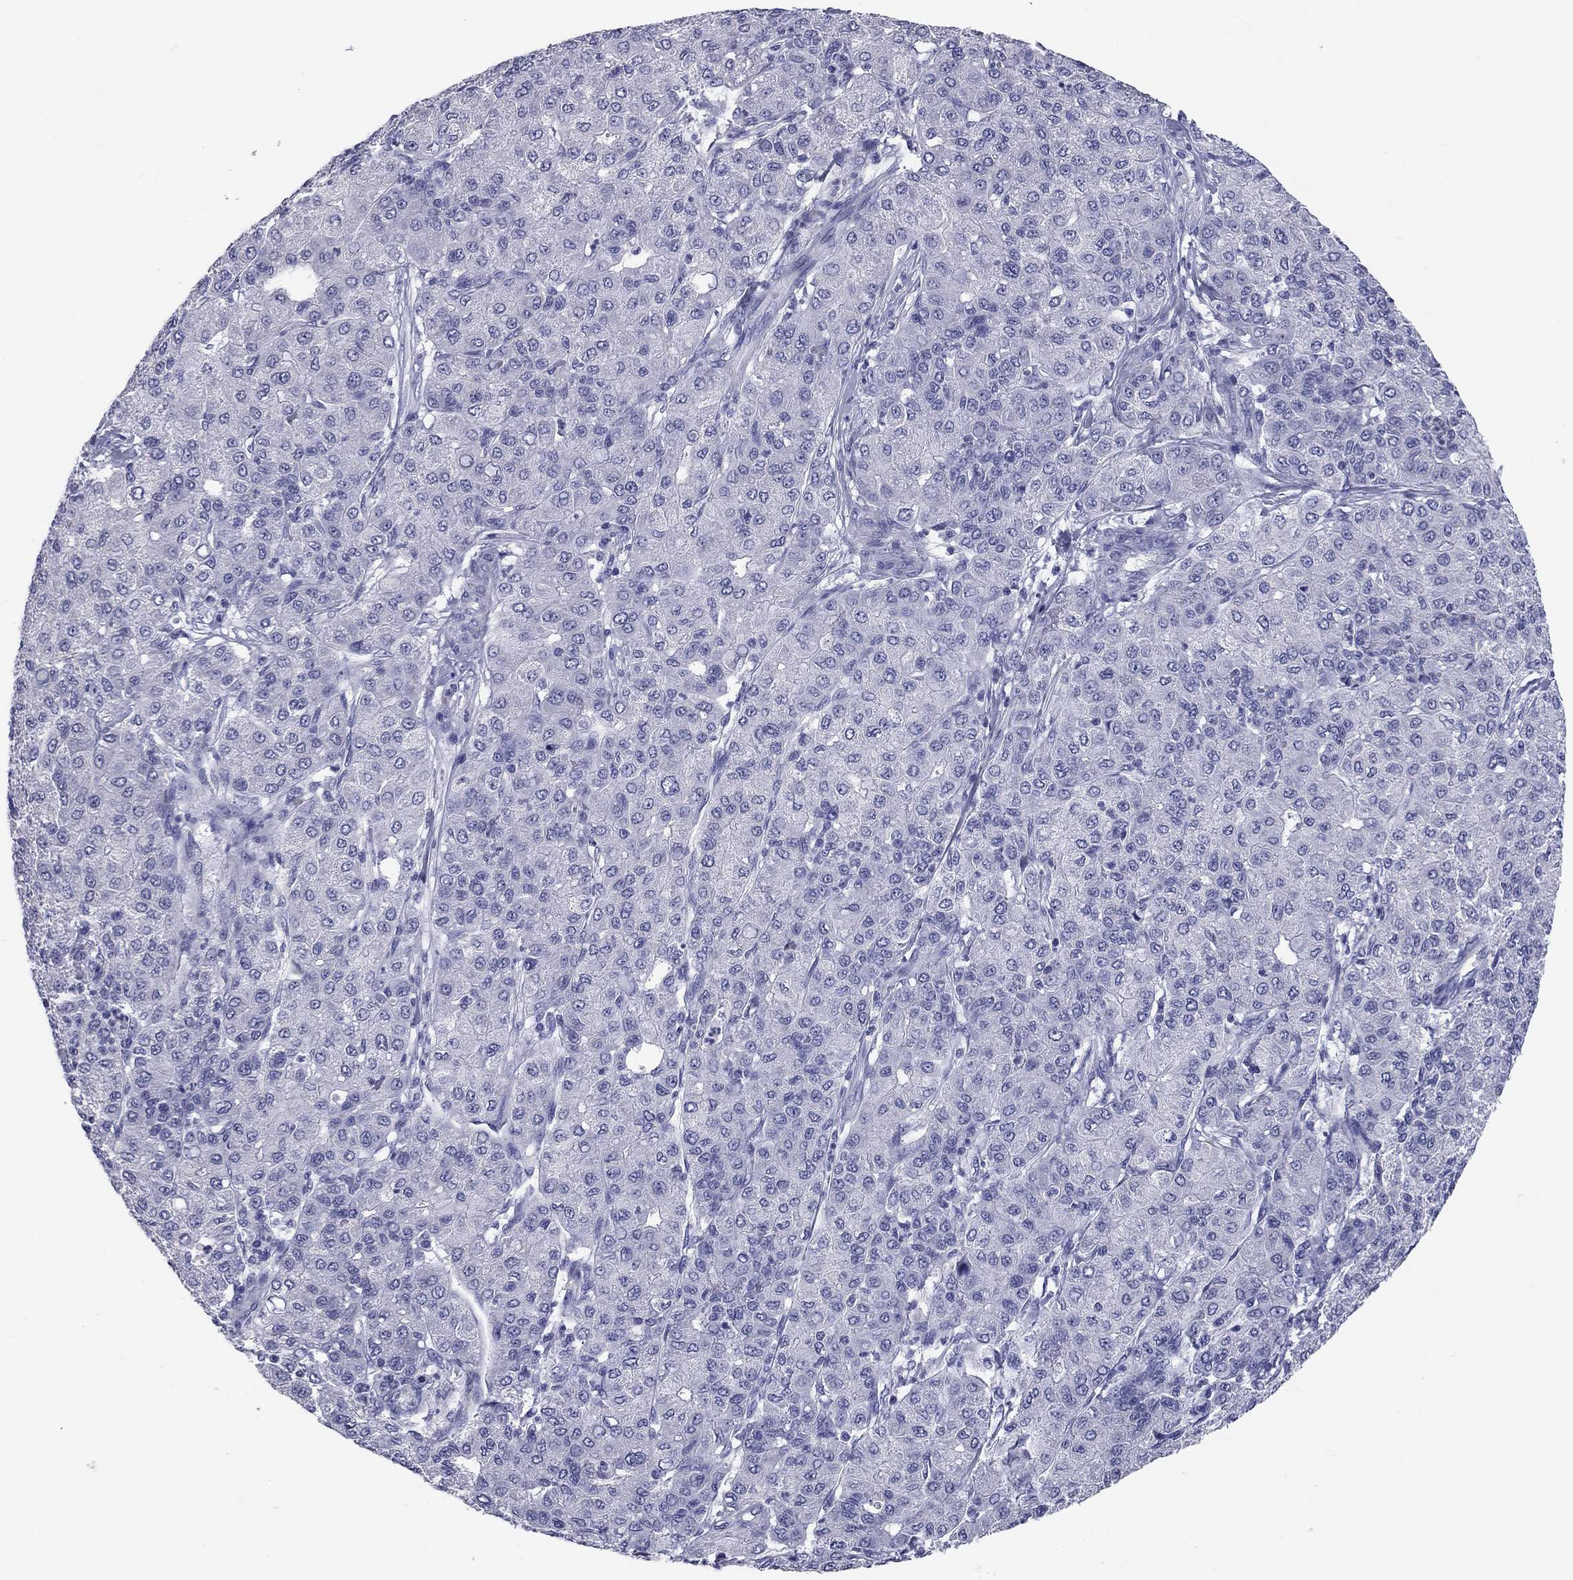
{"staining": {"intensity": "negative", "quantity": "none", "location": "none"}, "tissue": "liver cancer", "cell_type": "Tumor cells", "image_type": "cancer", "snomed": [{"axis": "morphology", "description": "Carcinoma, Hepatocellular, NOS"}, {"axis": "topography", "description": "Liver"}], "caption": "IHC of hepatocellular carcinoma (liver) exhibits no positivity in tumor cells.", "gene": "KCNH1", "patient": {"sex": "male", "age": 65}}